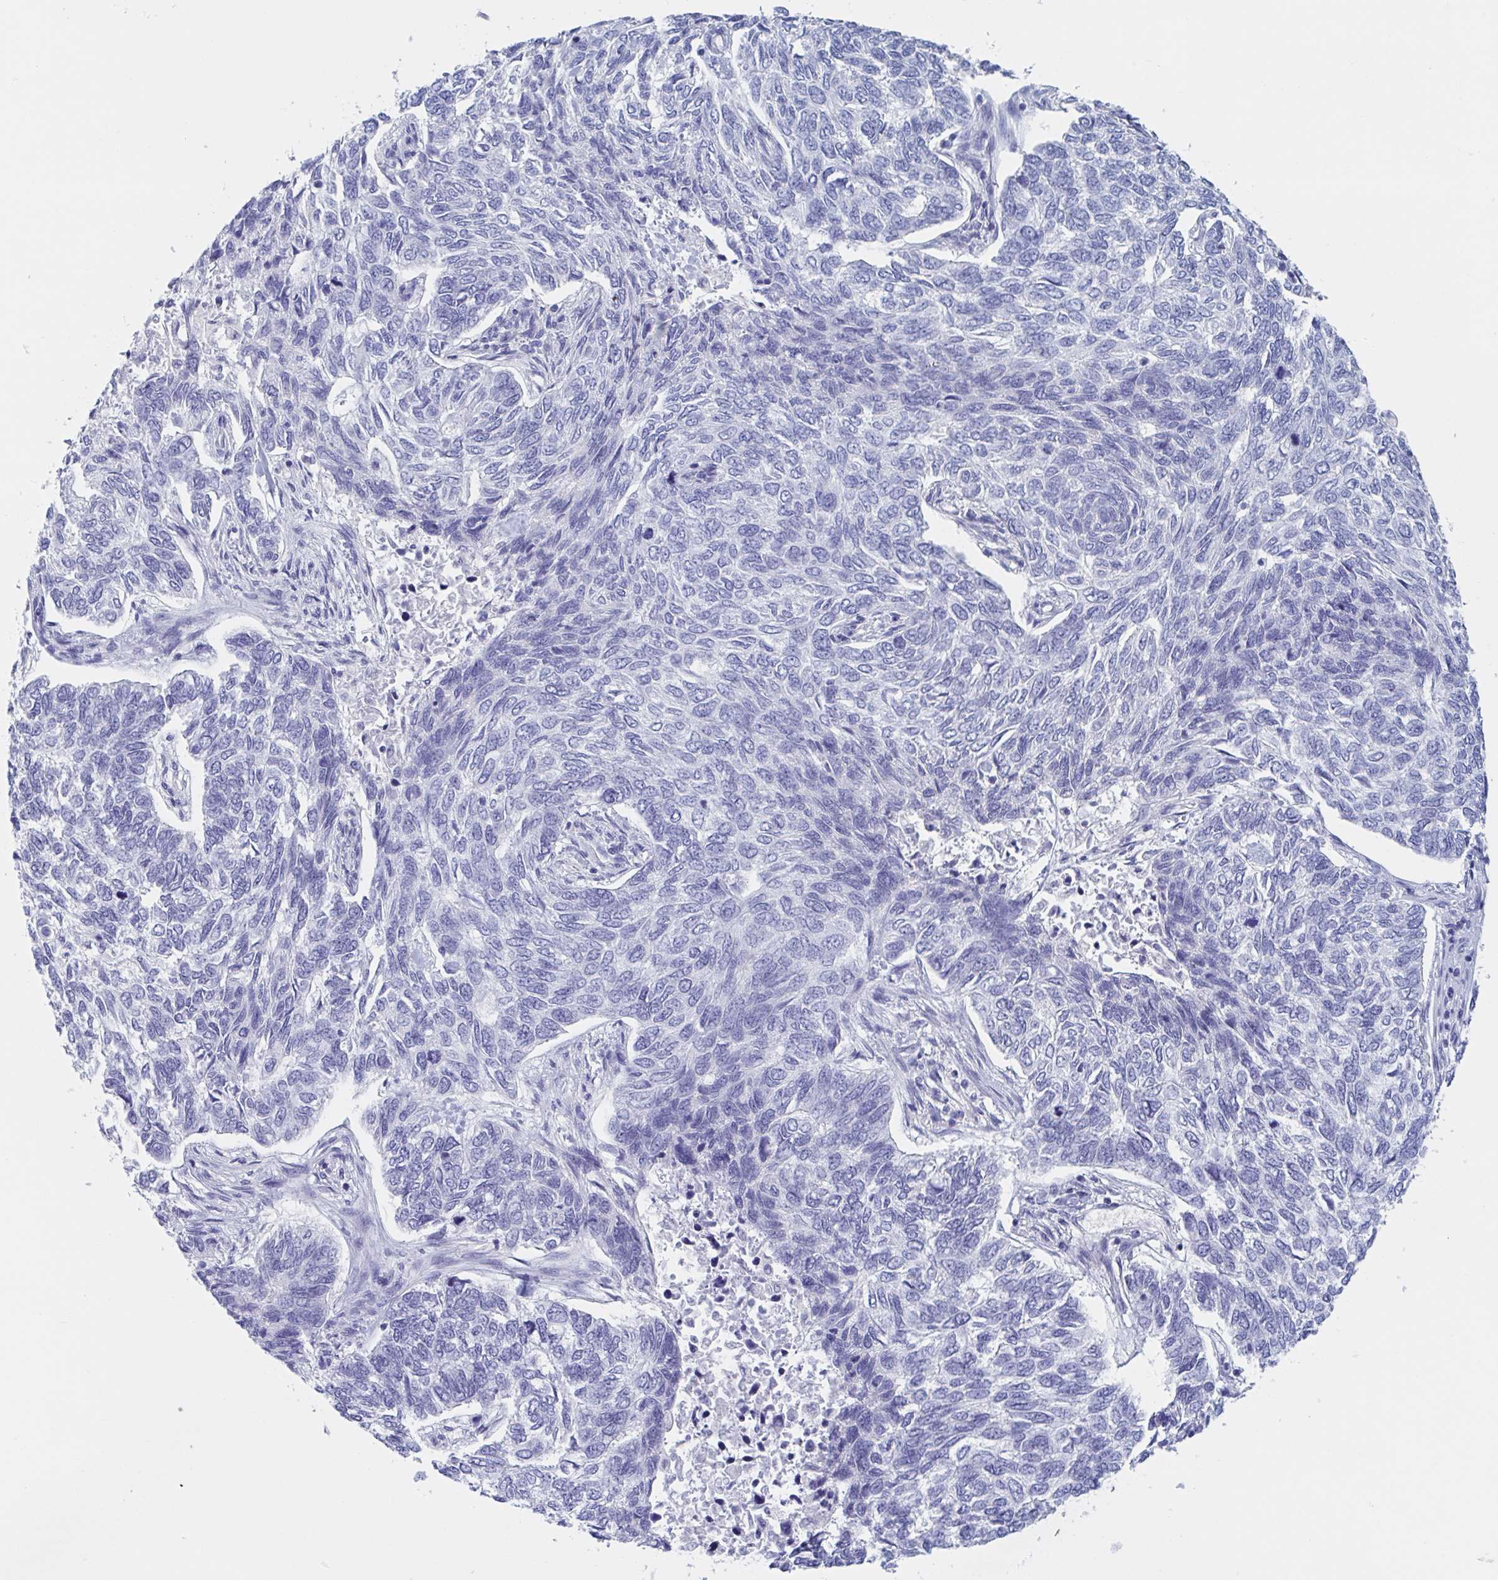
{"staining": {"intensity": "negative", "quantity": "none", "location": "none"}, "tissue": "skin cancer", "cell_type": "Tumor cells", "image_type": "cancer", "snomed": [{"axis": "morphology", "description": "Basal cell carcinoma"}, {"axis": "topography", "description": "Skin"}], "caption": "DAB (3,3'-diaminobenzidine) immunohistochemical staining of human skin cancer exhibits no significant staining in tumor cells. (Brightfield microscopy of DAB (3,3'-diaminobenzidine) immunohistochemistry at high magnification).", "gene": "DPEP3", "patient": {"sex": "female", "age": 65}}